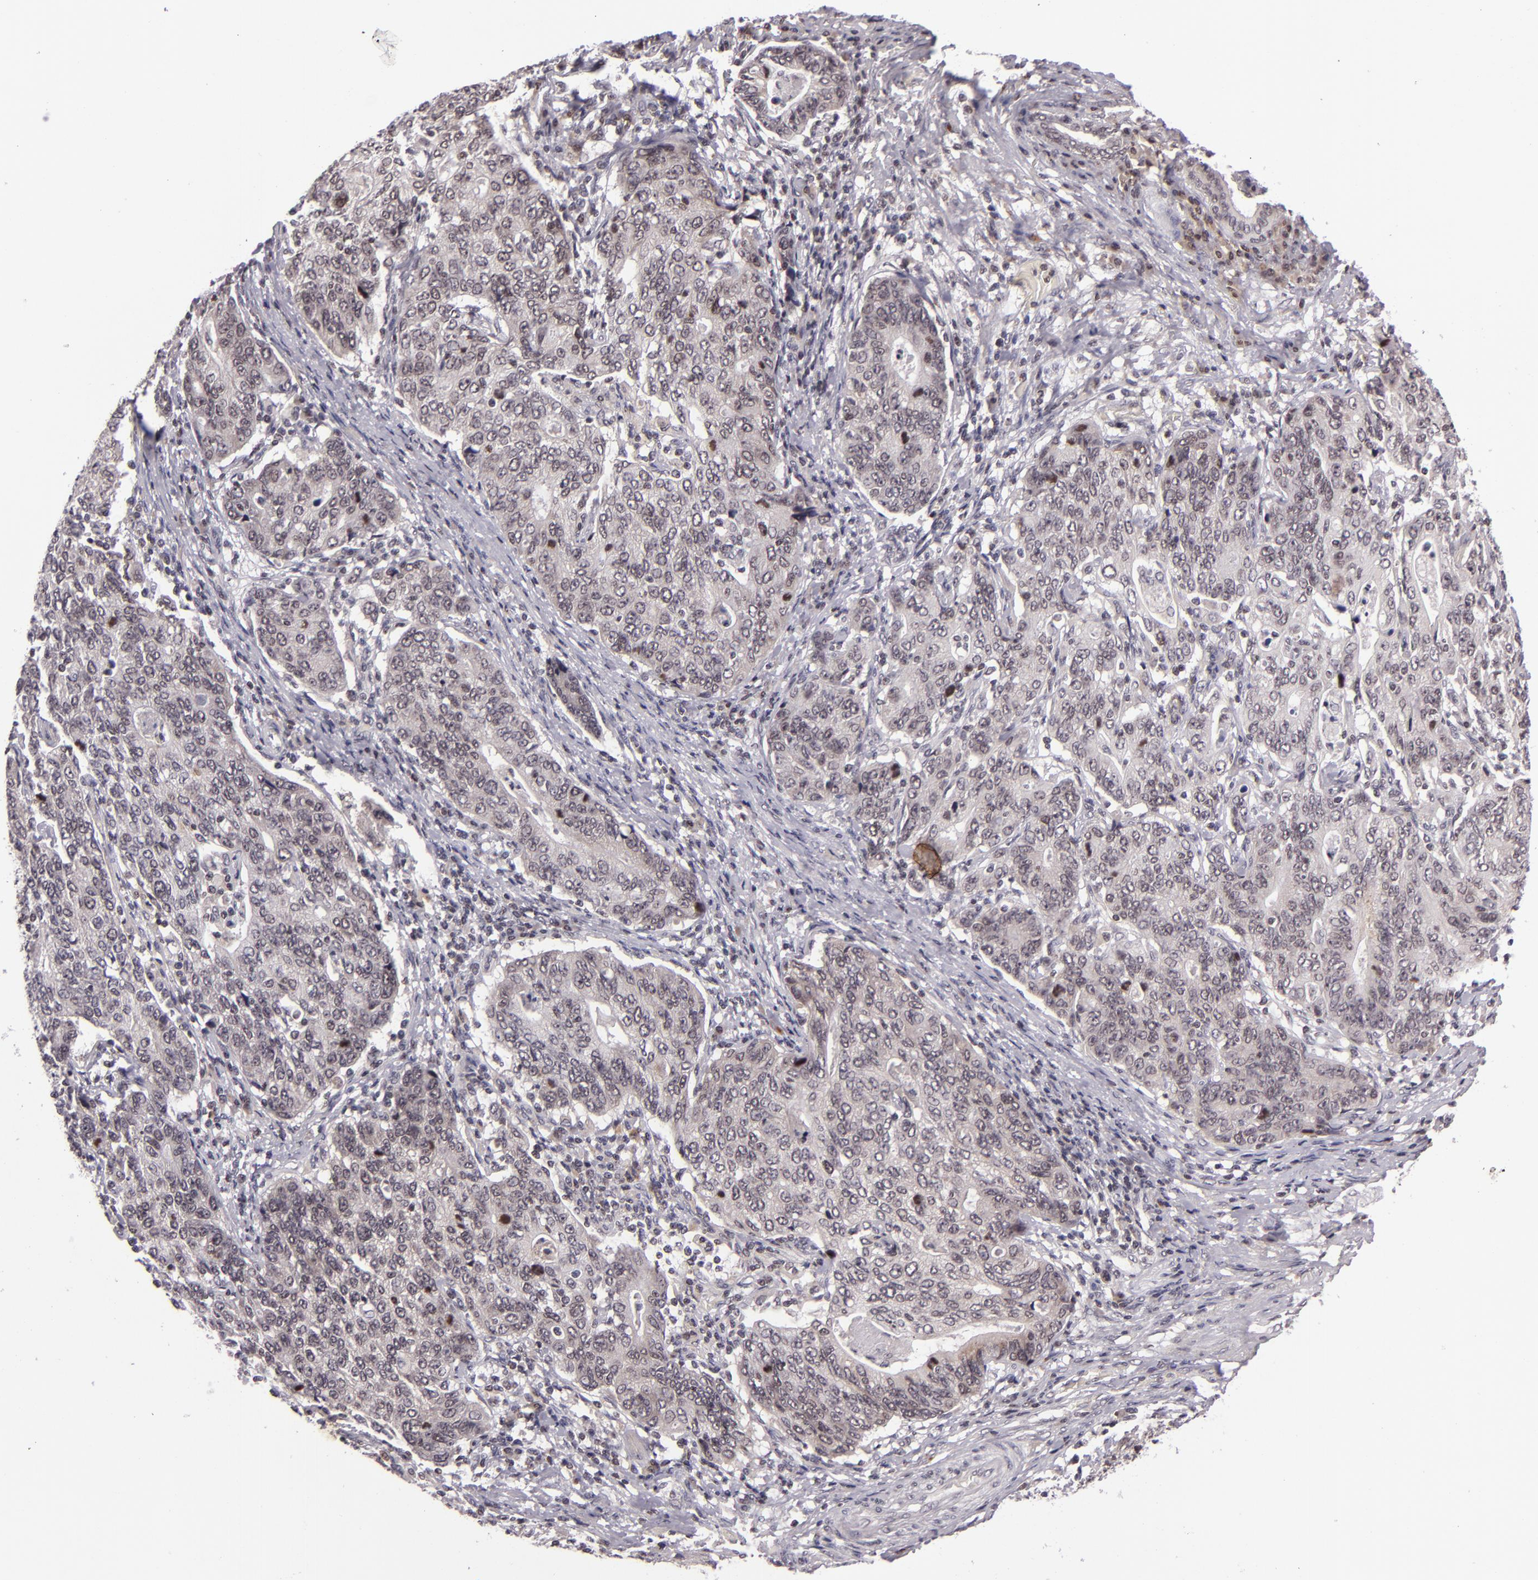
{"staining": {"intensity": "weak", "quantity": "25%-75%", "location": "cytoplasmic/membranous"}, "tissue": "stomach cancer", "cell_type": "Tumor cells", "image_type": "cancer", "snomed": [{"axis": "morphology", "description": "Adenocarcinoma, NOS"}, {"axis": "topography", "description": "Esophagus"}, {"axis": "topography", "description": "Stomach"}], "caption": "Human stomach cancer (adenocarcinoma) stained with a protein marker exhibits weak staining in tumor cells.", "gene": "CASP8", "patient": {"sex": "male", "age": 74}}